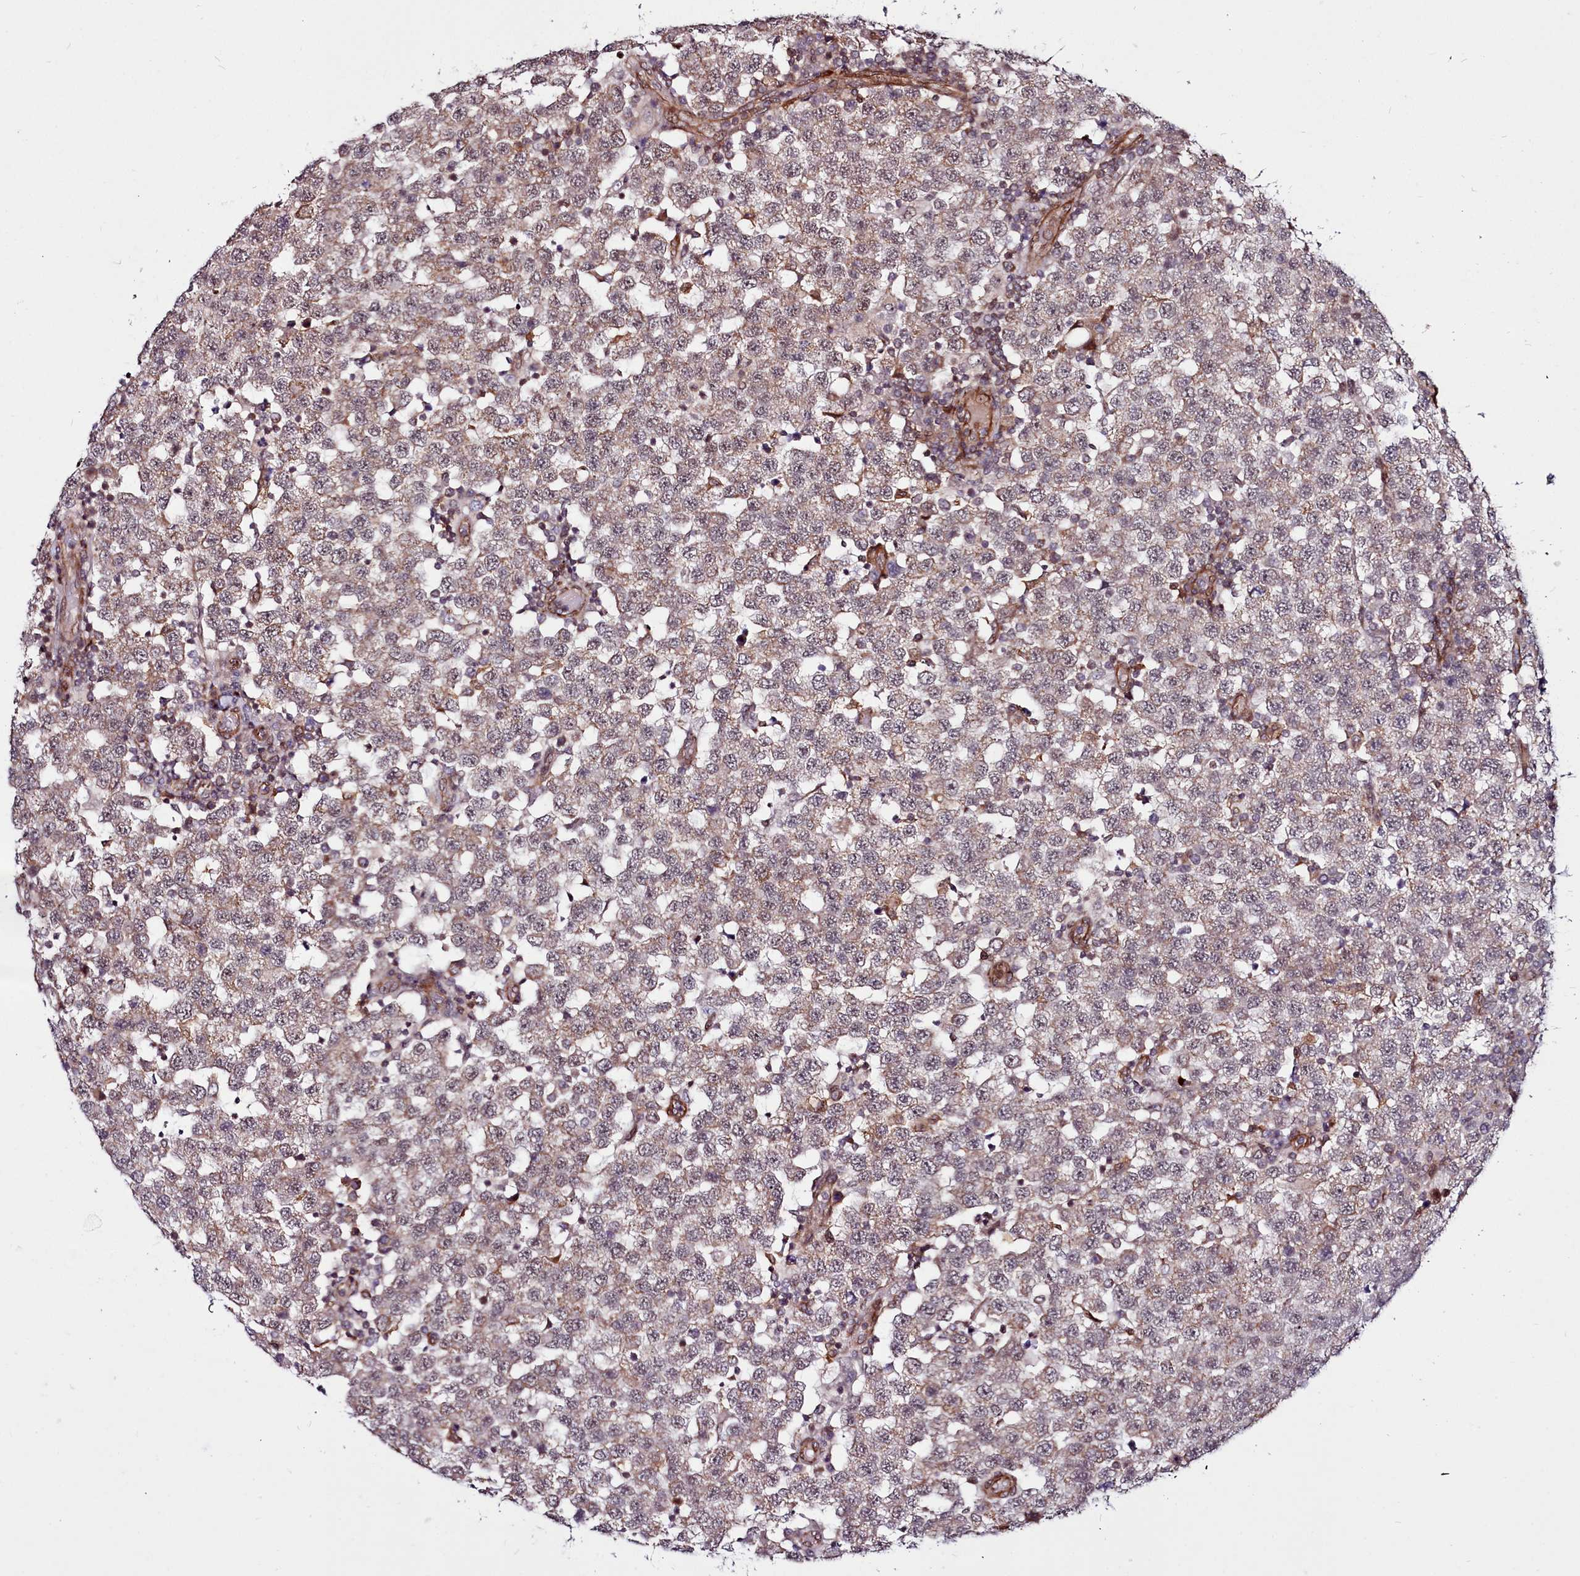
{"staining": {"intensity": "weak", "quantity": "25%-75%", "location": "cytoplasmic/membranous"}, "tissue": "testis cancer", "cell_type": "Tumor cells", "image_type": "cancer", "snomed": [{"axis": "morphology", "description": "Seminoma, NOS"}, {"axis": "topography", "description": "Testis"}], "caption": "Protein staining demonstrates weak cytoplasmic/membranous staining in approximately 25%-75% of tumor cells in testis cancer (seminoma).", "gene": "CLK3", "patient": {"sex": "male", "age": 34}}